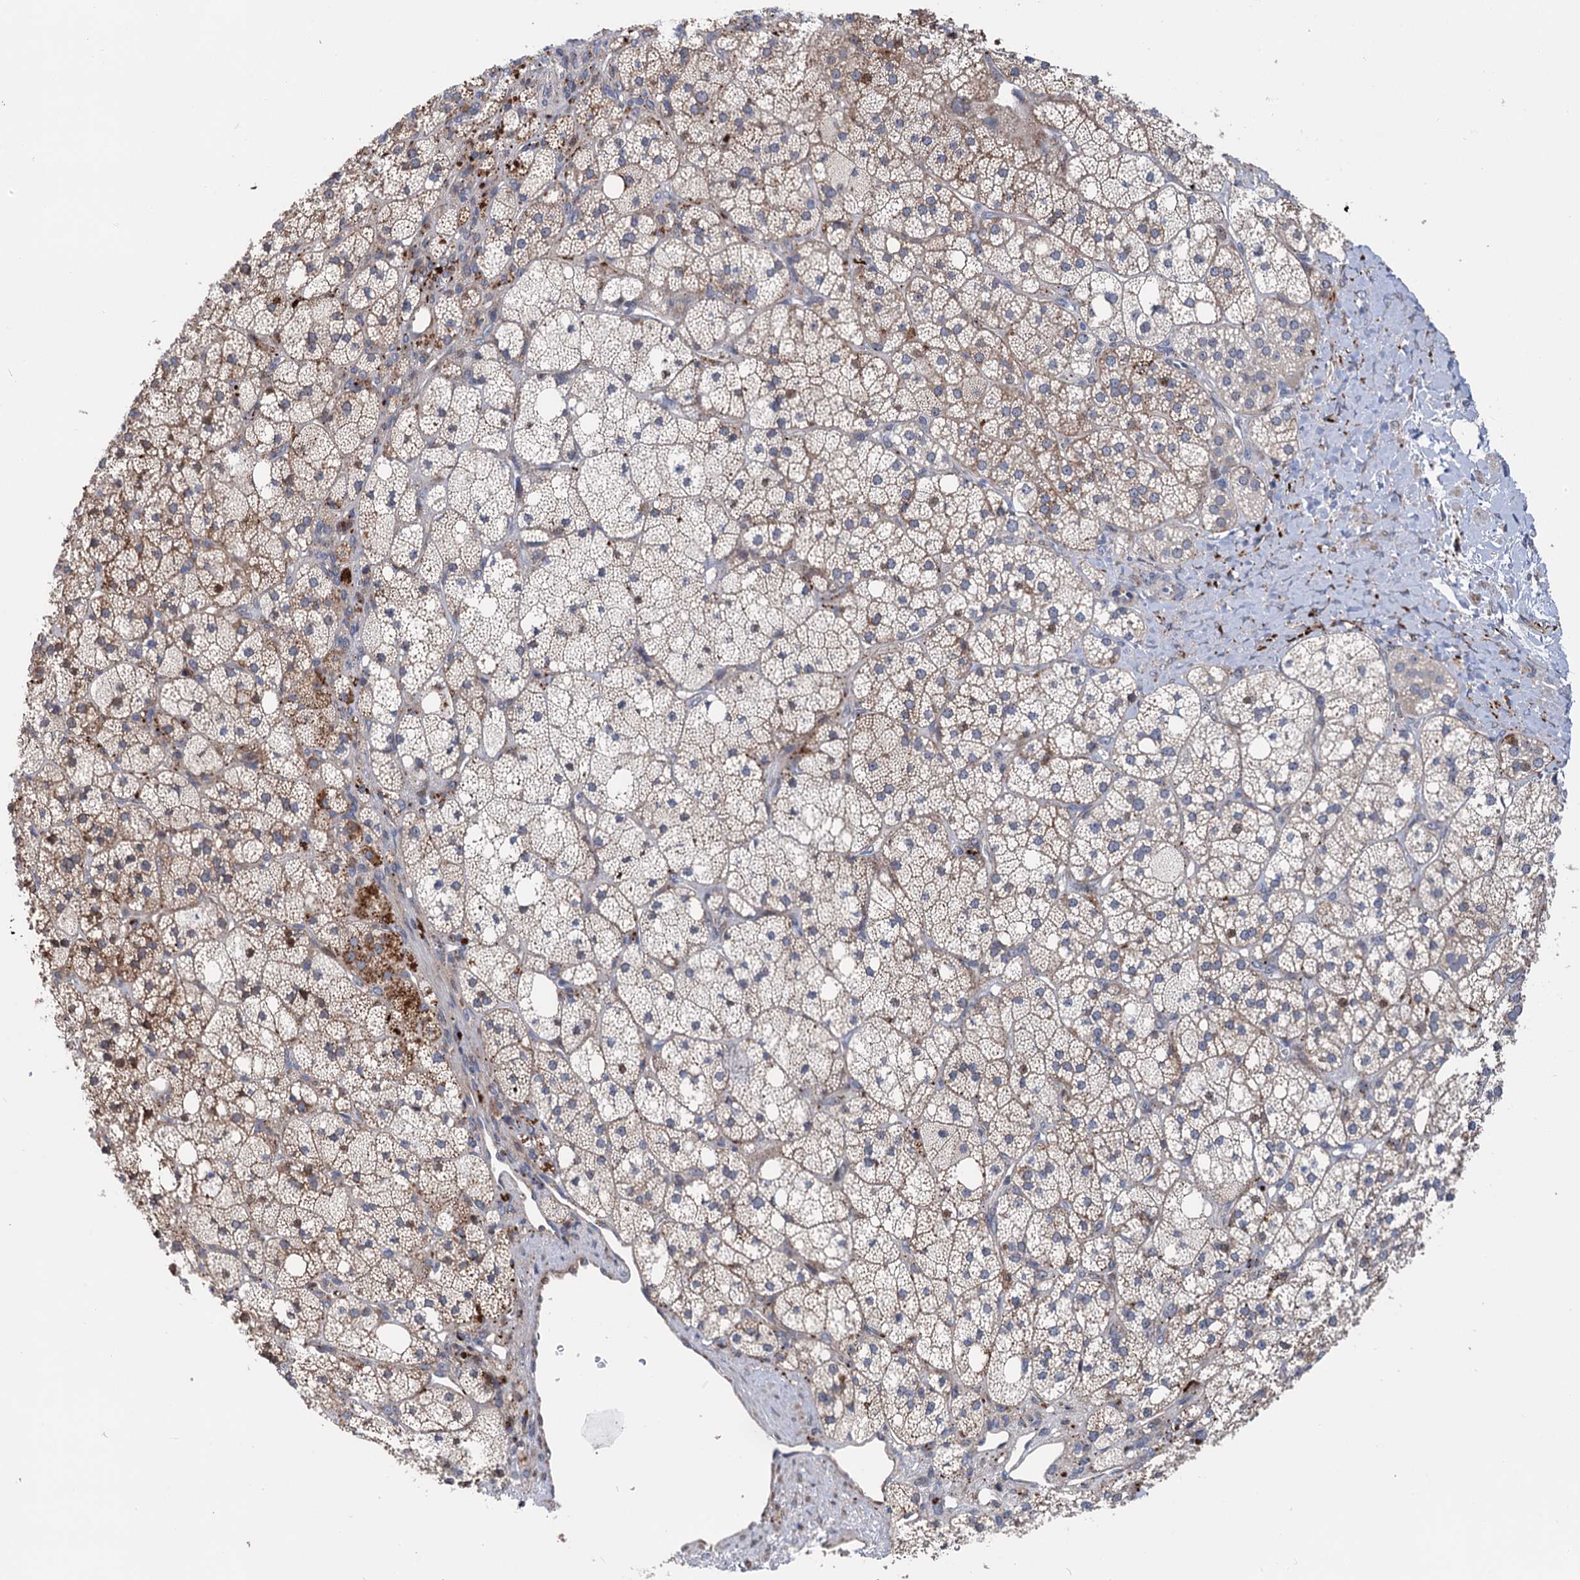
{"staining": {"intensity": "moderate", "quantity": "25%-75%", "location": "cytoplasmic/membranous"}, "tissue": "adrenal gland", "cell_type": "Glandular cells", "image_type": "normal", "snomed": [{"axis": "morphology", "description": "Normal tissue, NOS"}, {"axis": "topography", "description": "Adrenal gland"}], "caption": "Glandular cells show moderate cytoplasmic/membranous expression in approximately 25%-75% of cells in normal adrenal gland.", "gene": "UBR1", "patient": {"sex": "male", "age": 61}}